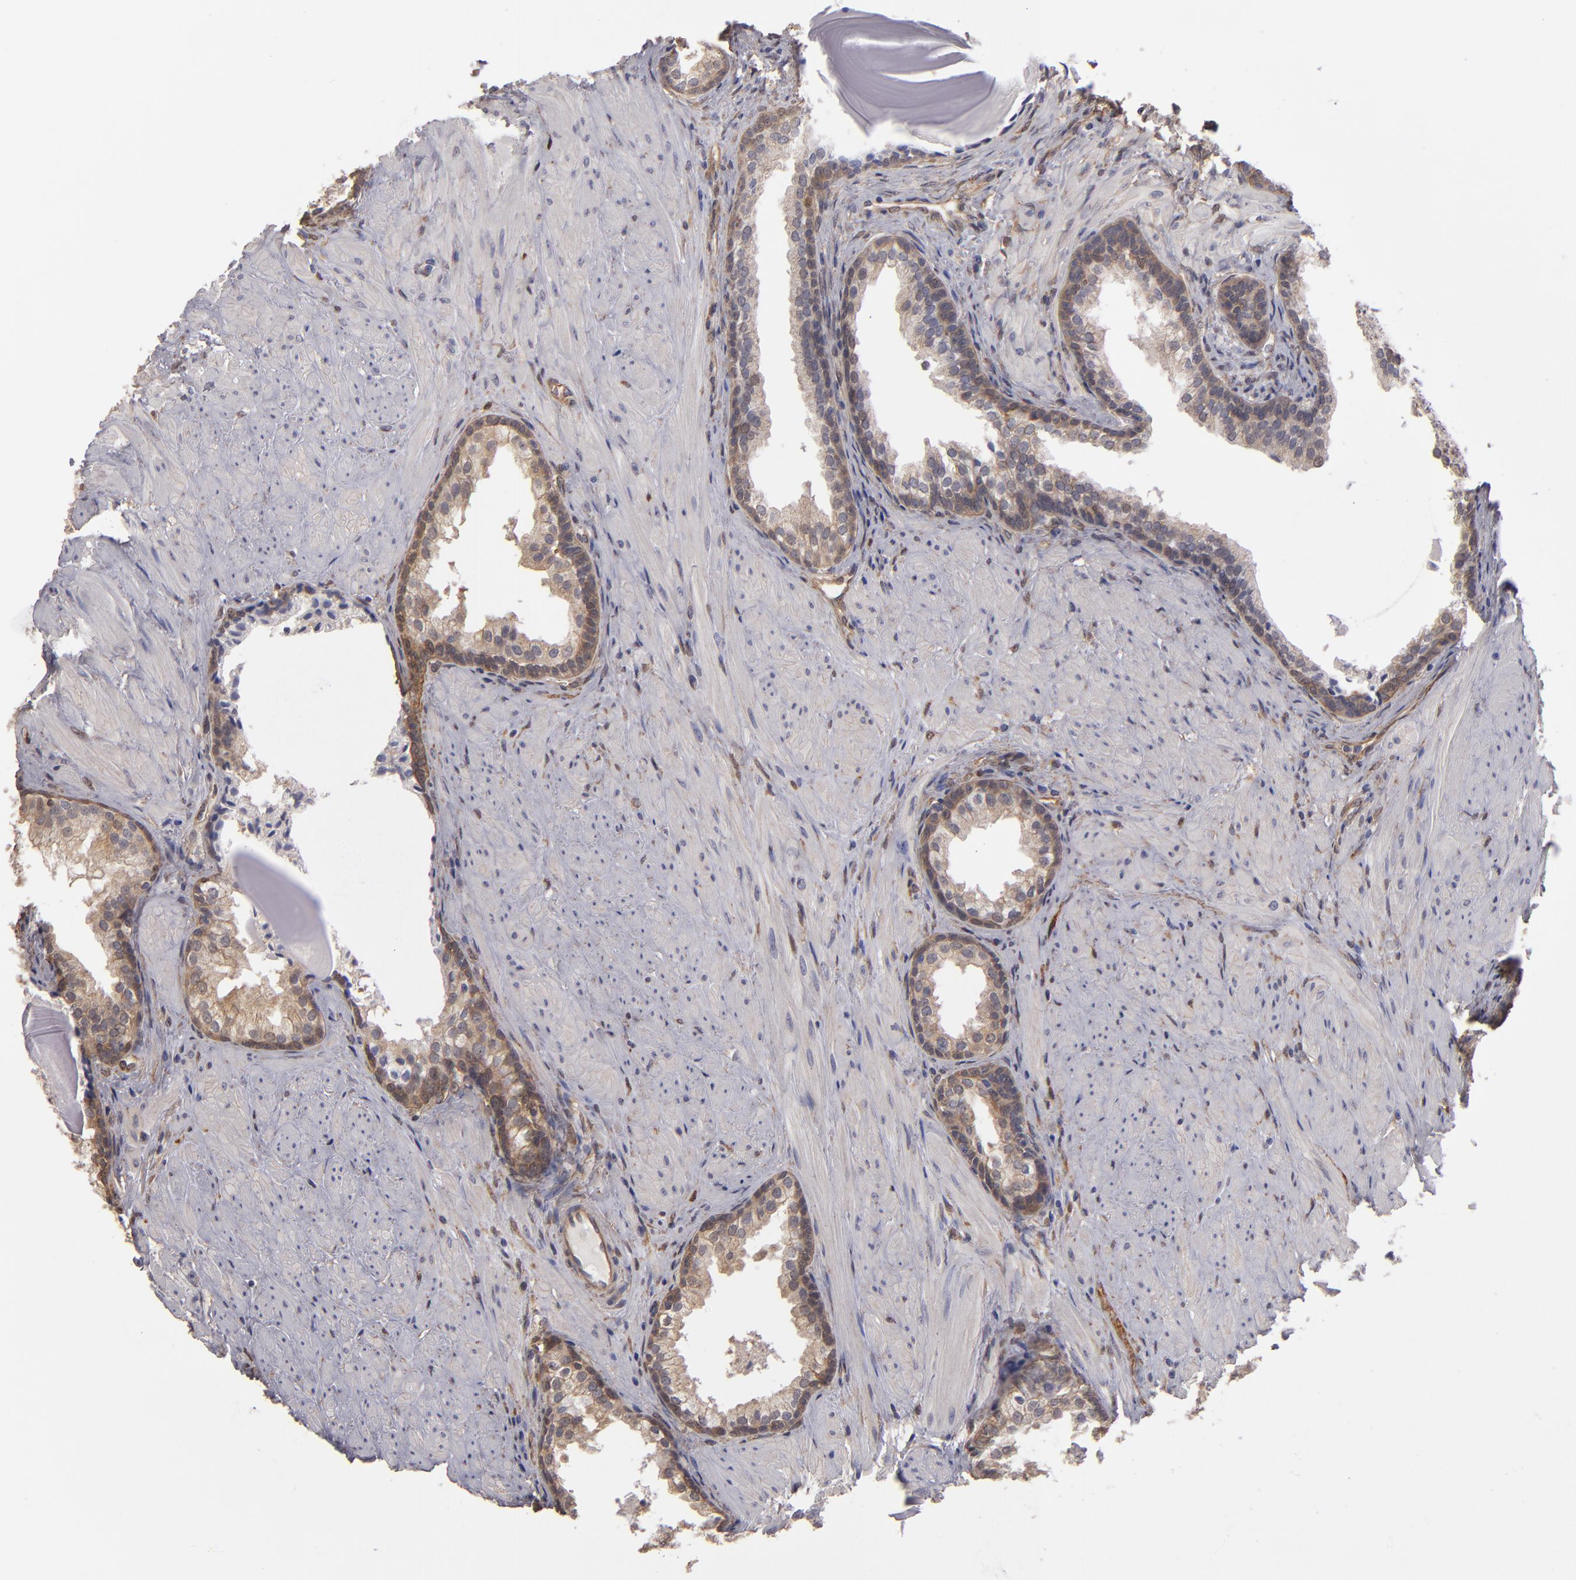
{"staining": {"intensity": "weak", "quantity": ">75%", "location": "cytoplasmic/membranous"}, "tissue": "prostate cancer", "cell_type": "Tumor cells", "image_type": "cancer", "snomed": [{"axis": "morphology", "description": "Adenocarcinoma, Medium grade"}, {"axis": "topography", "description": "Prostate"}], "caption": "Protein analysis of medium-grade adenocarcinoma (prostate) tissue demonstrates weak cytoplasmic/membranous positivity in about >75% of tumor cells.", "gene": "NDRG2", "patient": {"sex": "male", "age": 70}}